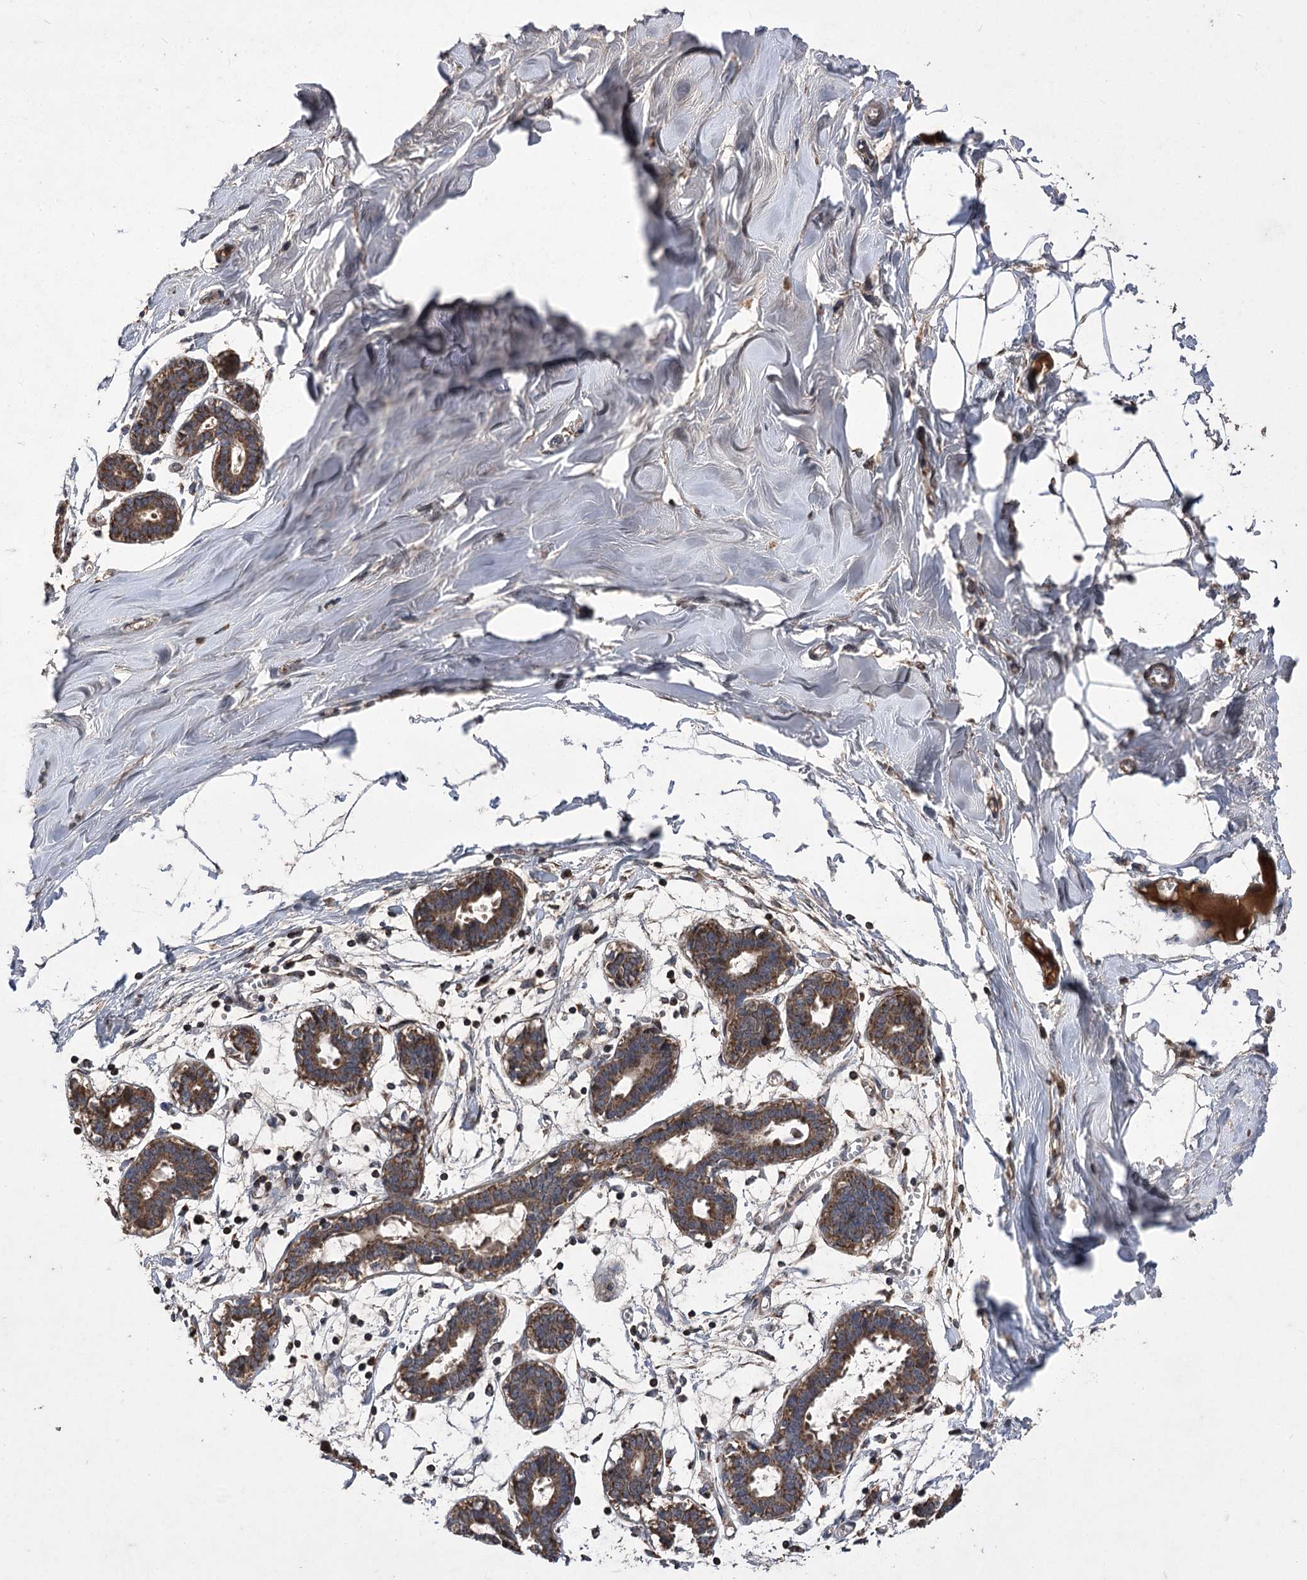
{"staining": {"intensity": "moderate", "quantity": ">75%", "location": "cytoplasmic/membranous"}, "tissue": "breast", "cell_type": "Adipocytes", "image_type": "normal", "snomed": [{"axis": "morphology", "description": "Normal tissue, NOS"}, {"axis": "topography", "description": "Breast"}], "caption": "Approximately >75% of adipocytes in normal breast show moderate cytoplasmic/membranous protein expression as visualized by brown immunohistochemical staining.", "gene": "RASSF3", "patient": {"sex": "female", "age": 27}}